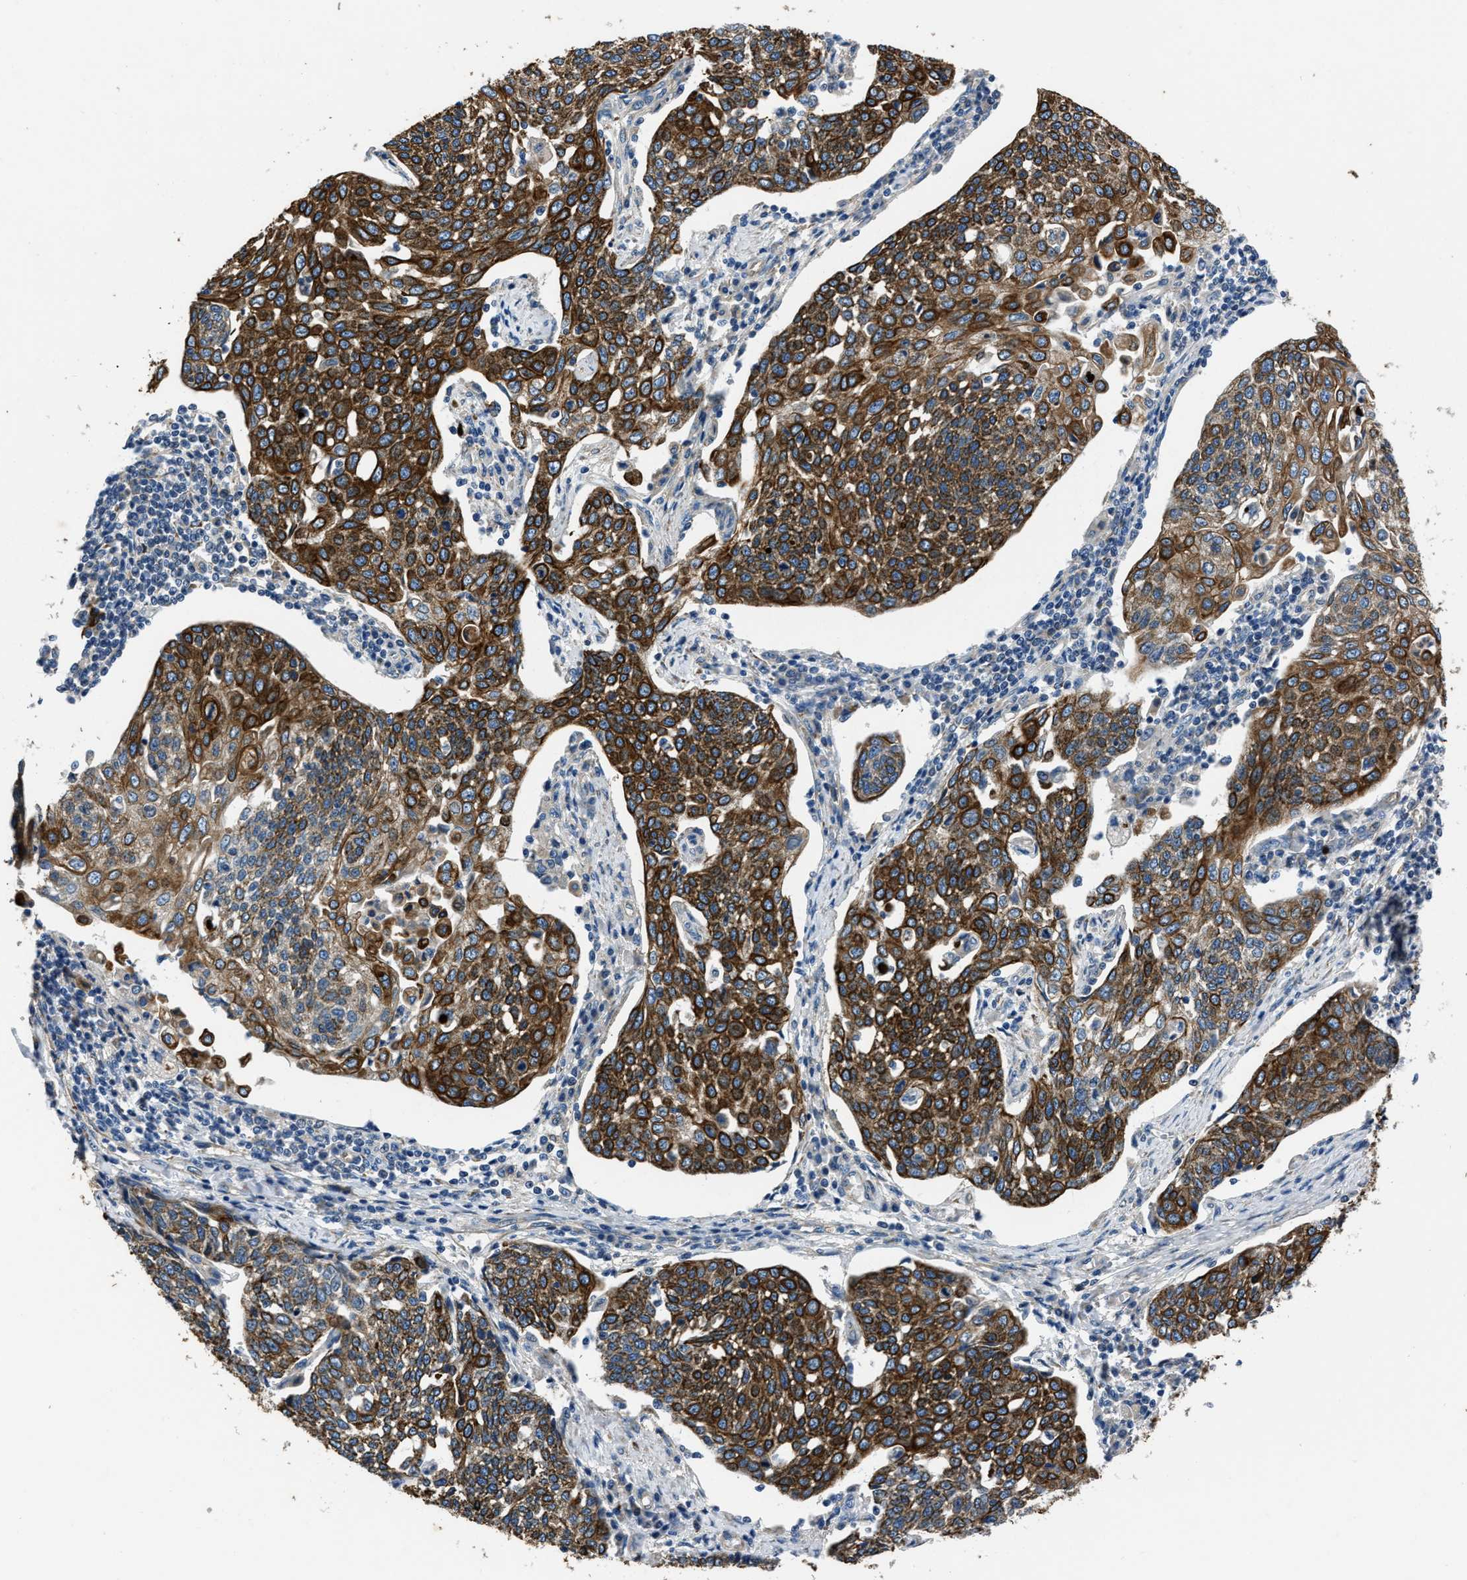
{"staining": {"intensity": "strong", "quantity": ">75%", "location": "cytoplasmic/membranous"}, "tissue": "cervical cancer", "cell_type": "Tumor cells", "image_type": "cancer", "snomed": [{"axis": "morphology", "description": "Squamous cell carcinoma, NOS"}, {"axis": "topography", "description": "Cervix"}], "caption": "Cervical squamous cell carcinoma was stained to show a protein in brown. There is high levels of strong cytoplasmic/membranous expression in about >75% of tumor cells. (brown staining indicates protein expression, while blue staining denotes nuclei).", "gene": "ERC1", "patient": {"sex": "female", "age": 34}}